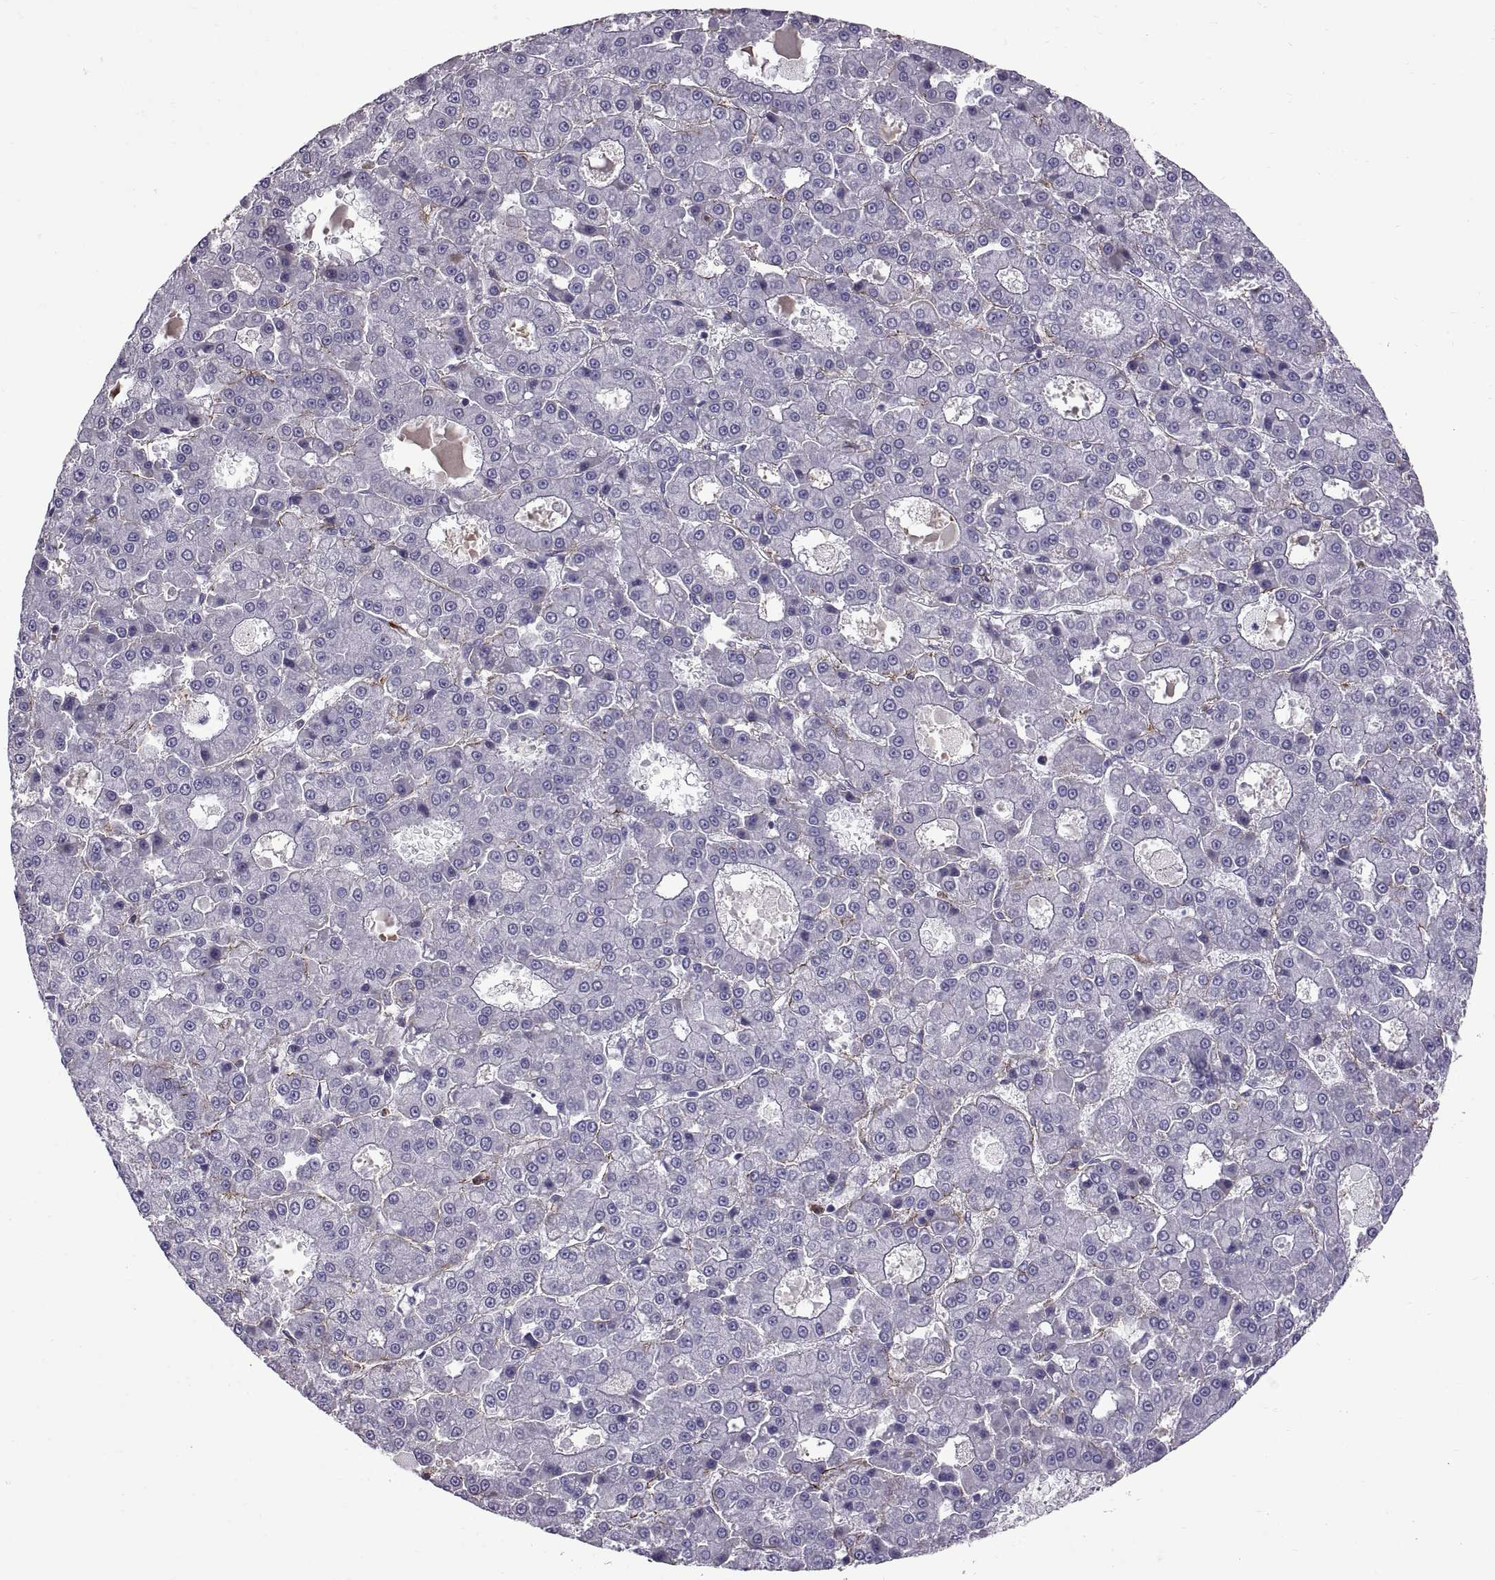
{"staining": {"intensity": "negative", "quantity": "none", "location": "none"}, "tissue": "liver cancer", "cell_type": "Tumor cells", "image_type": "cancer", "snomed": [{"axis": "morphology", "description": "Carcinoma, Hepatocellular, NOS"}, {"axis": "topography", "description": "Liver"}], "caption": "Immunohistochemical staining of human liver cancer (hepatocellular carcinoma) displays no significant positivity in tumor cells.", "gene": "EMILIN2", "patient": {"sex": "male", "age": 70}}